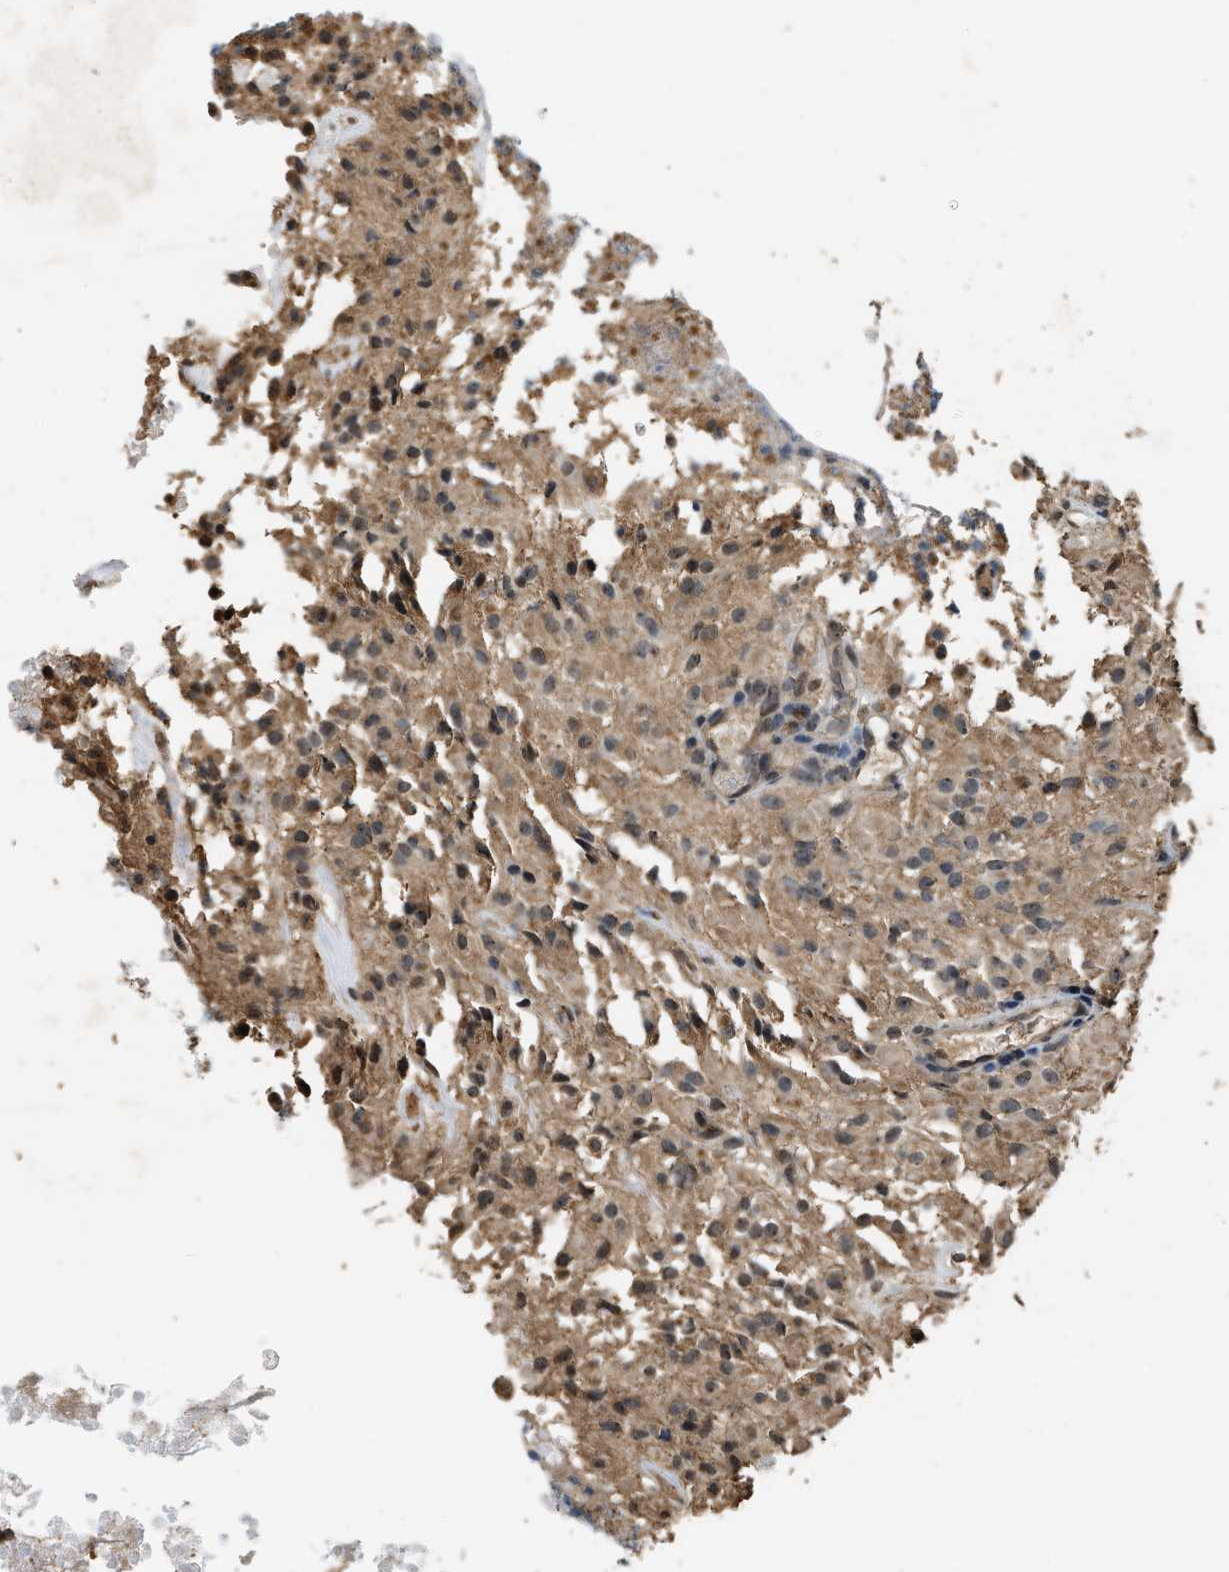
{"staining": {"intensity": "weak", "quantity": ">75%", "location": "cytoplasmic/membranous"}, "tissue": "glioma", "cell_type": "Tumor cells", "image_type": "cancer", "snomed": [{"axis": "morphology", "description": "Glioma, malignant, High grade"}, {"axis": "topography", "description": "Brain"}], "caption": "Immunohistochemistry image of neoplastic tissue: human glioma stained using immunohistochemistry demonstrates low levels of weak protein expression localized specifically in the cytoplasmic/membranous of tumor cells, appearing as a cytoplasmic/membranous brown color.", "gene": "DENND6B", "patient": {"sex": "female", "age": 59}}